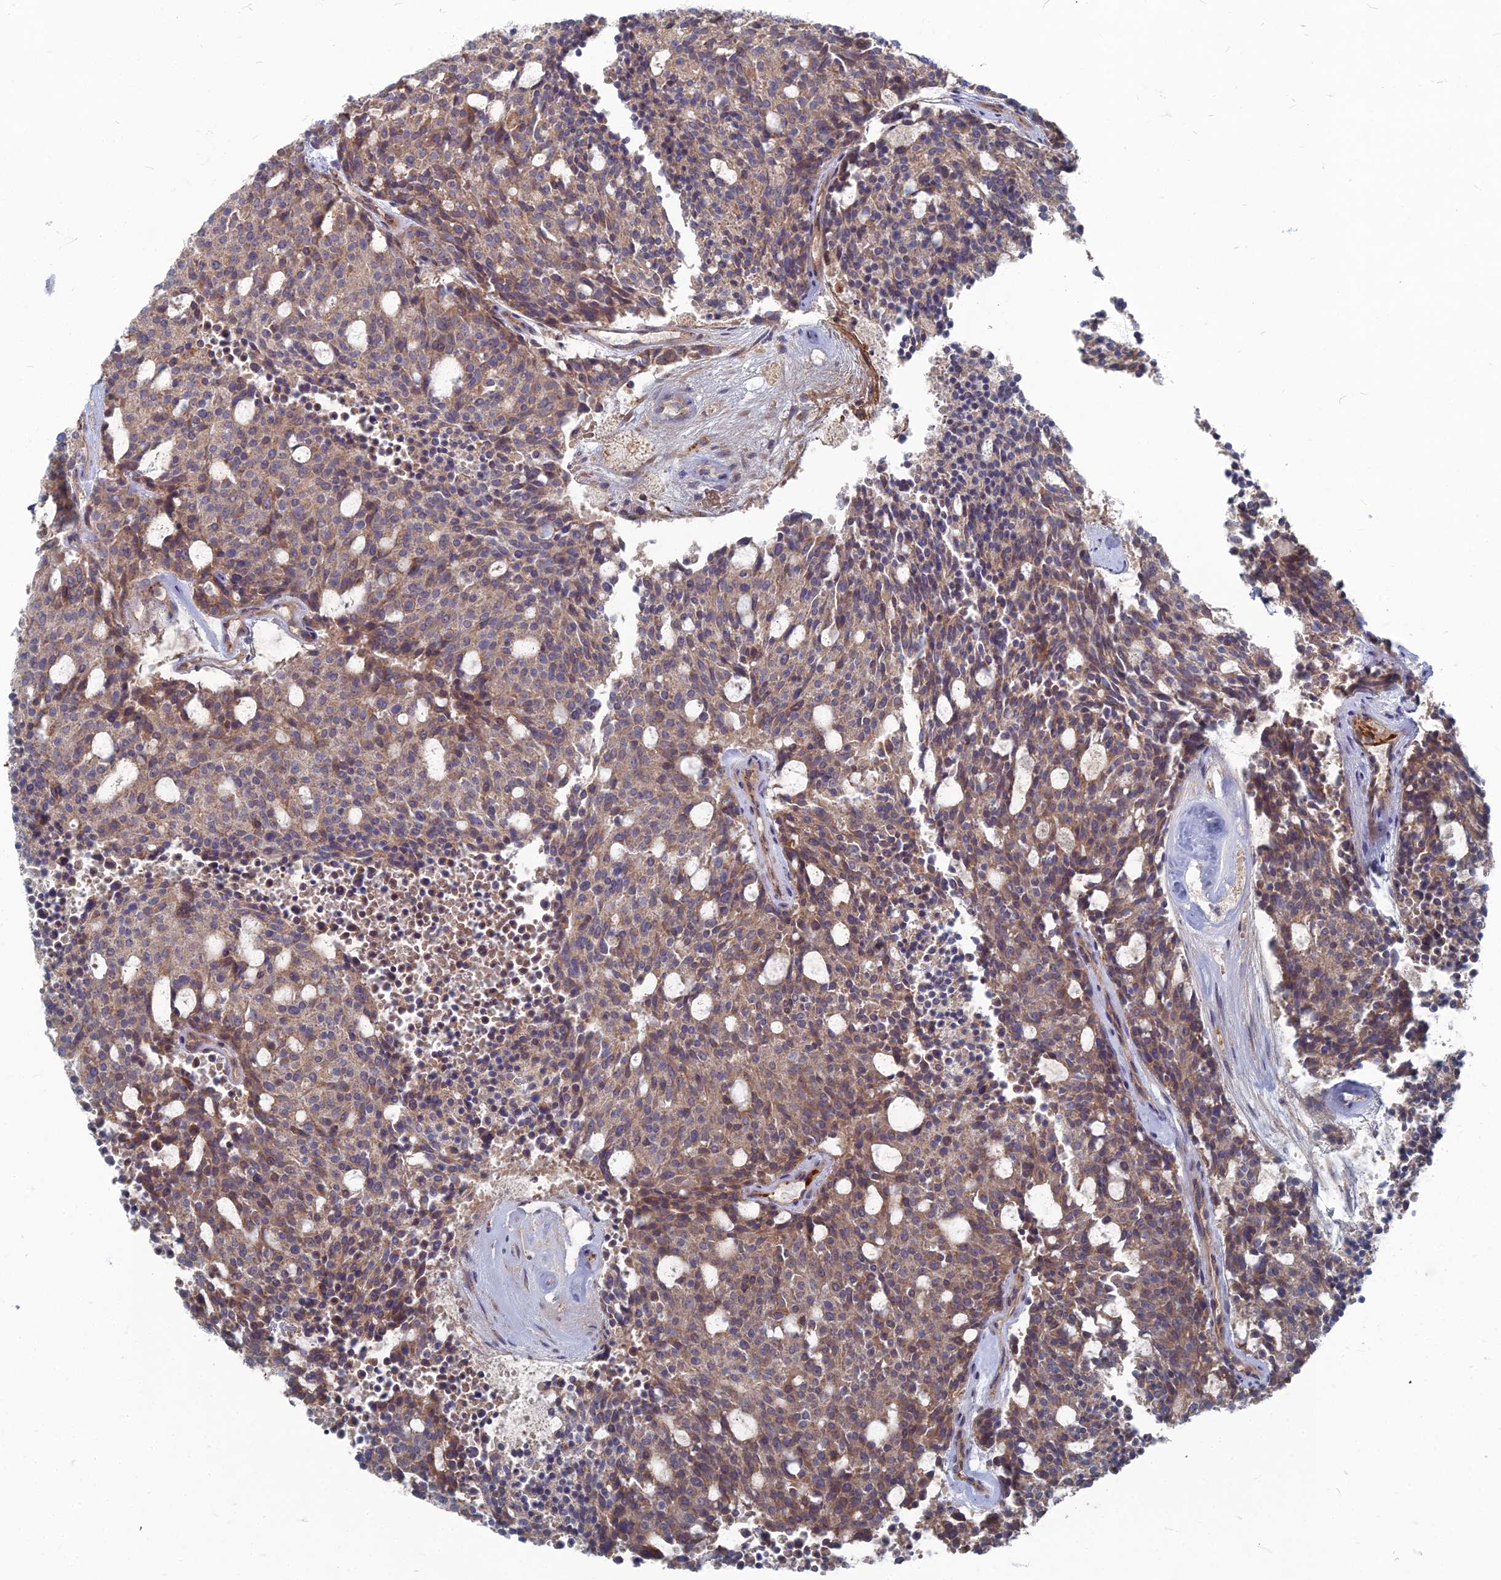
{"staining": {"intensity": "moderate", "quantity": ">75%", "location": "cytoplasmic/membranous"}, "tissue": "carcinoid", "cell_type": "Tumor cells", "image_type": "cancer", "snomed": [{"axis": "morphology", "description": "Carcinoid, malignant, NOS"}, {"axis": "topography", "description": "Pancreas"}], "caption": "Tumor cells show medium levels of moderate cytoplasmic/membranous staining in approximately >75% of cells in human carcinoid (malignant). The staining was performed using DAB (3,3'-diaminobenzidine) to visualize the protein expression in brown, while the nuclei were stained in blue with hematoxylin (Magnification: 20x).", "gene": "PPCDC", "patient": {"sex": "female", "age": 54}}